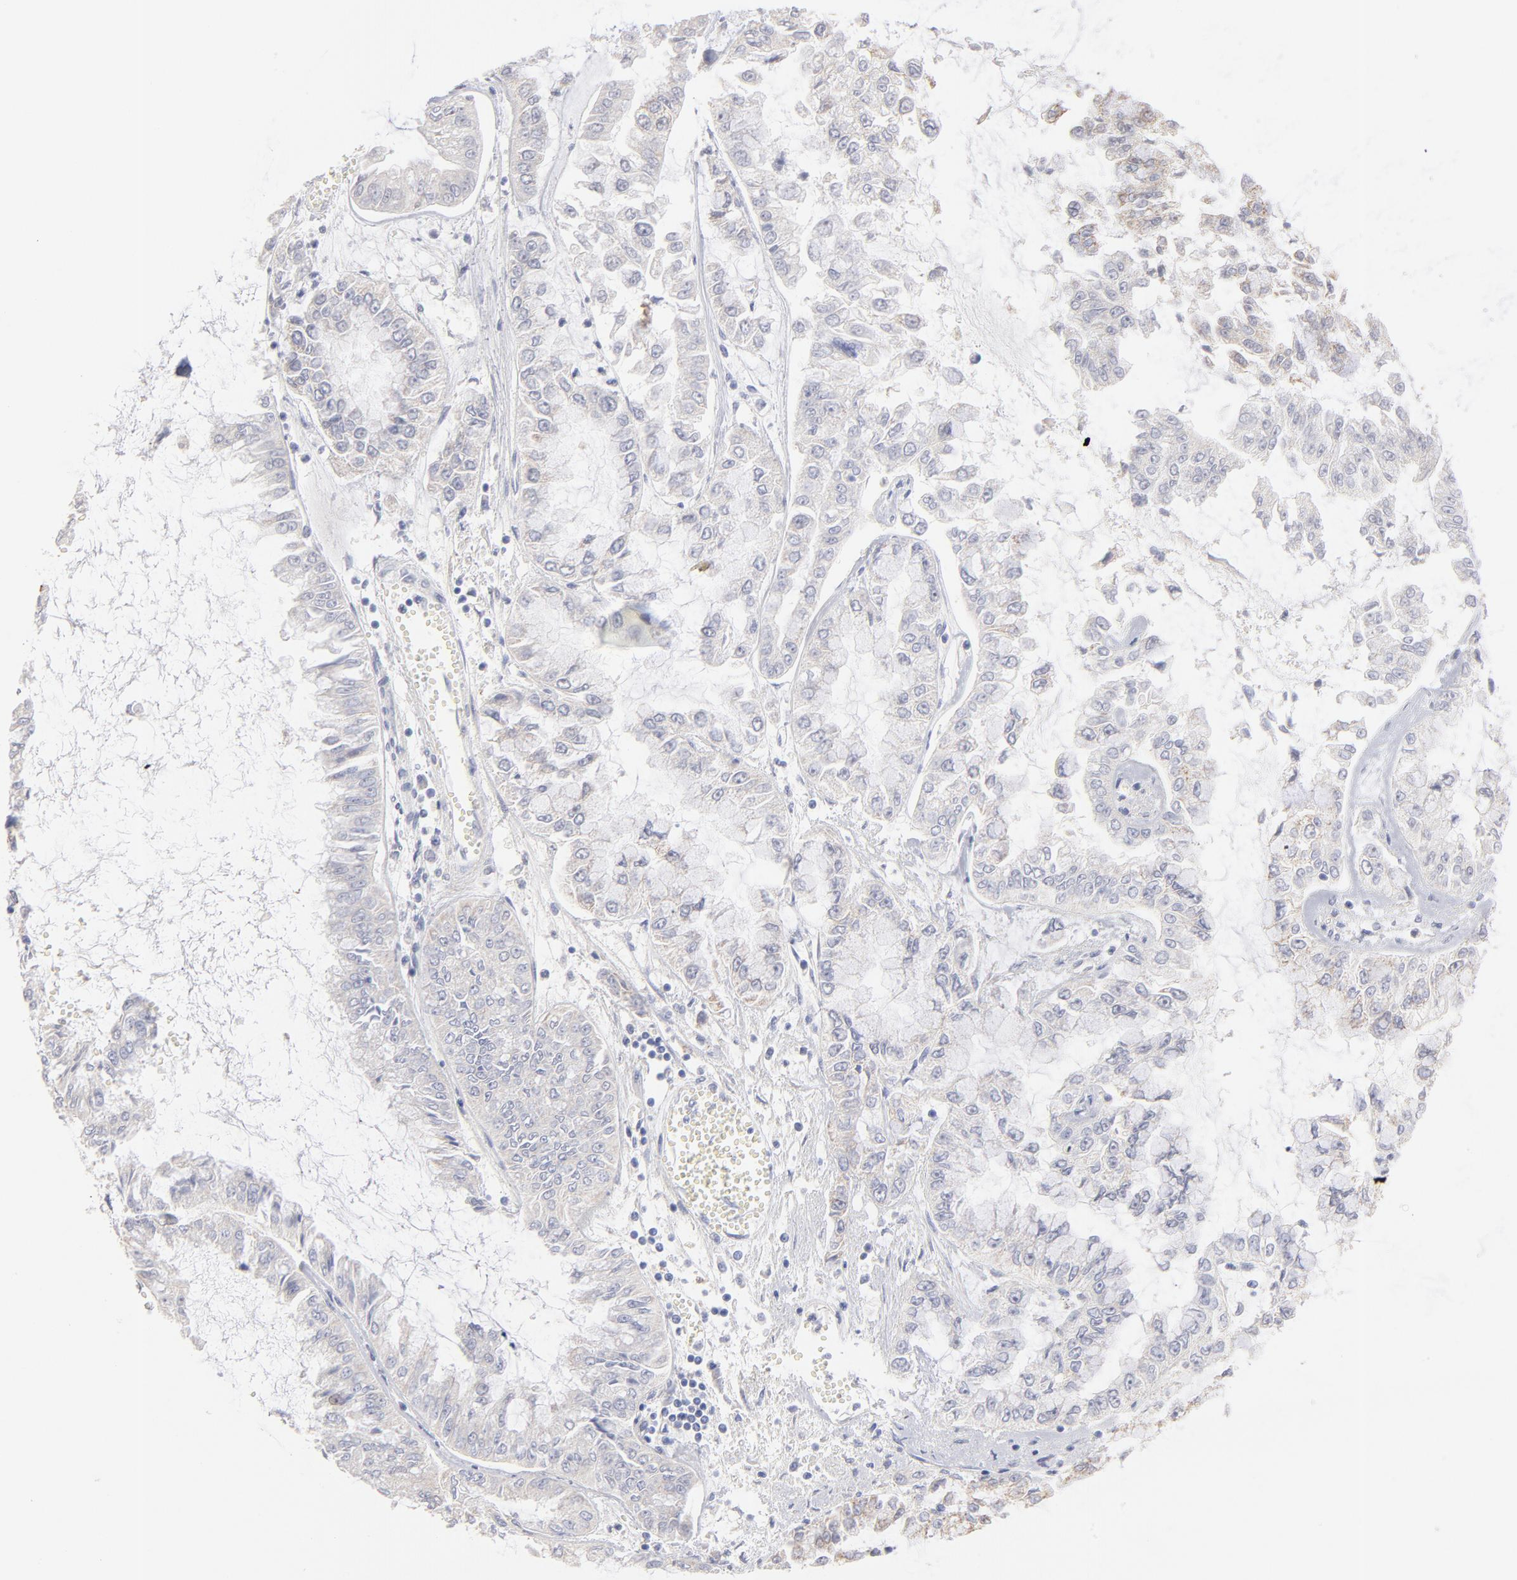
{"staining": {"intensity": "weak", "quantity": ">75%", "location": "cytoplasmic/membranous"}, "tissue": "liver cancer", "cell_type": "Tumor cells", "image_type": "cancer", "snomed": [{"axis": "morphology", "description": "Cholangiocarcinoma"}, {"axis": "topography", "description": "Liver"}], "caption": "This histopathology image reveals liver cholangiocarcinoma stained with immunohistochemistry (IHC) to label a protein in brown. The cytoplasmic/membranous of tumor cells show weak positivity for the protein. Nuclei are counter-stained blue.", "gene": "TST", "patient": {"sex": "female", "age": 79}}